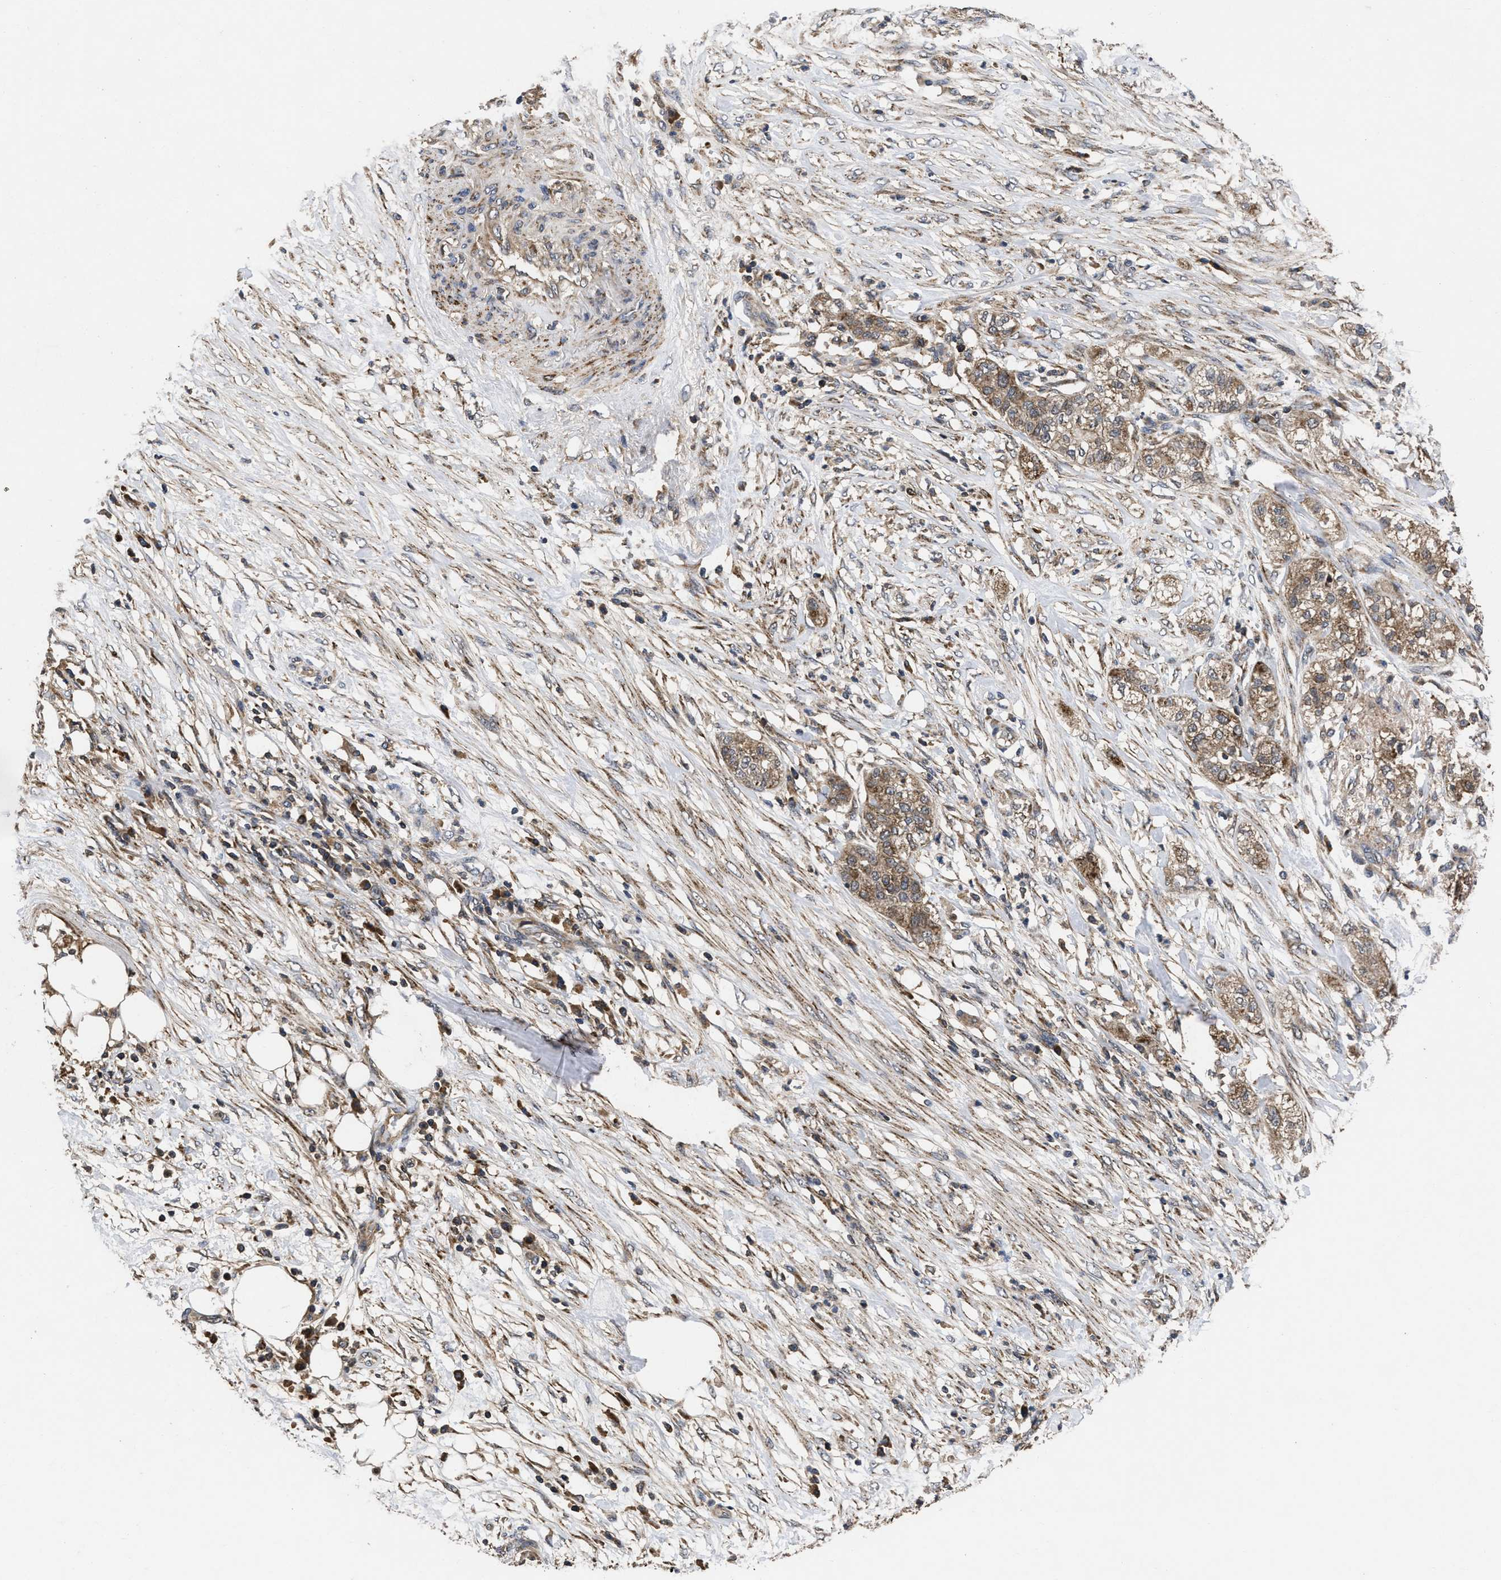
{"staining": {"intensity": "moderate", "quantity": "25%-75%", "location": "cytoplasmic/membranous"}, "tissue": "pancreatic cancer", "cell_type": "Tumor cells", "image_type": "cancer", "snomed": [{"axis": "morphology", "description": "Adenocarcinoma, NOS"}, {"axis": "topography", "description": "Pancreas"}], "caption": "Pancreatic adenocarcinoma tissue shows moderate cytoplasmic/membranous positivity in approximately 25%-75% of tumor cells", "gene": "LRRC3", "patient": {"sex": "female", "age": 78}}